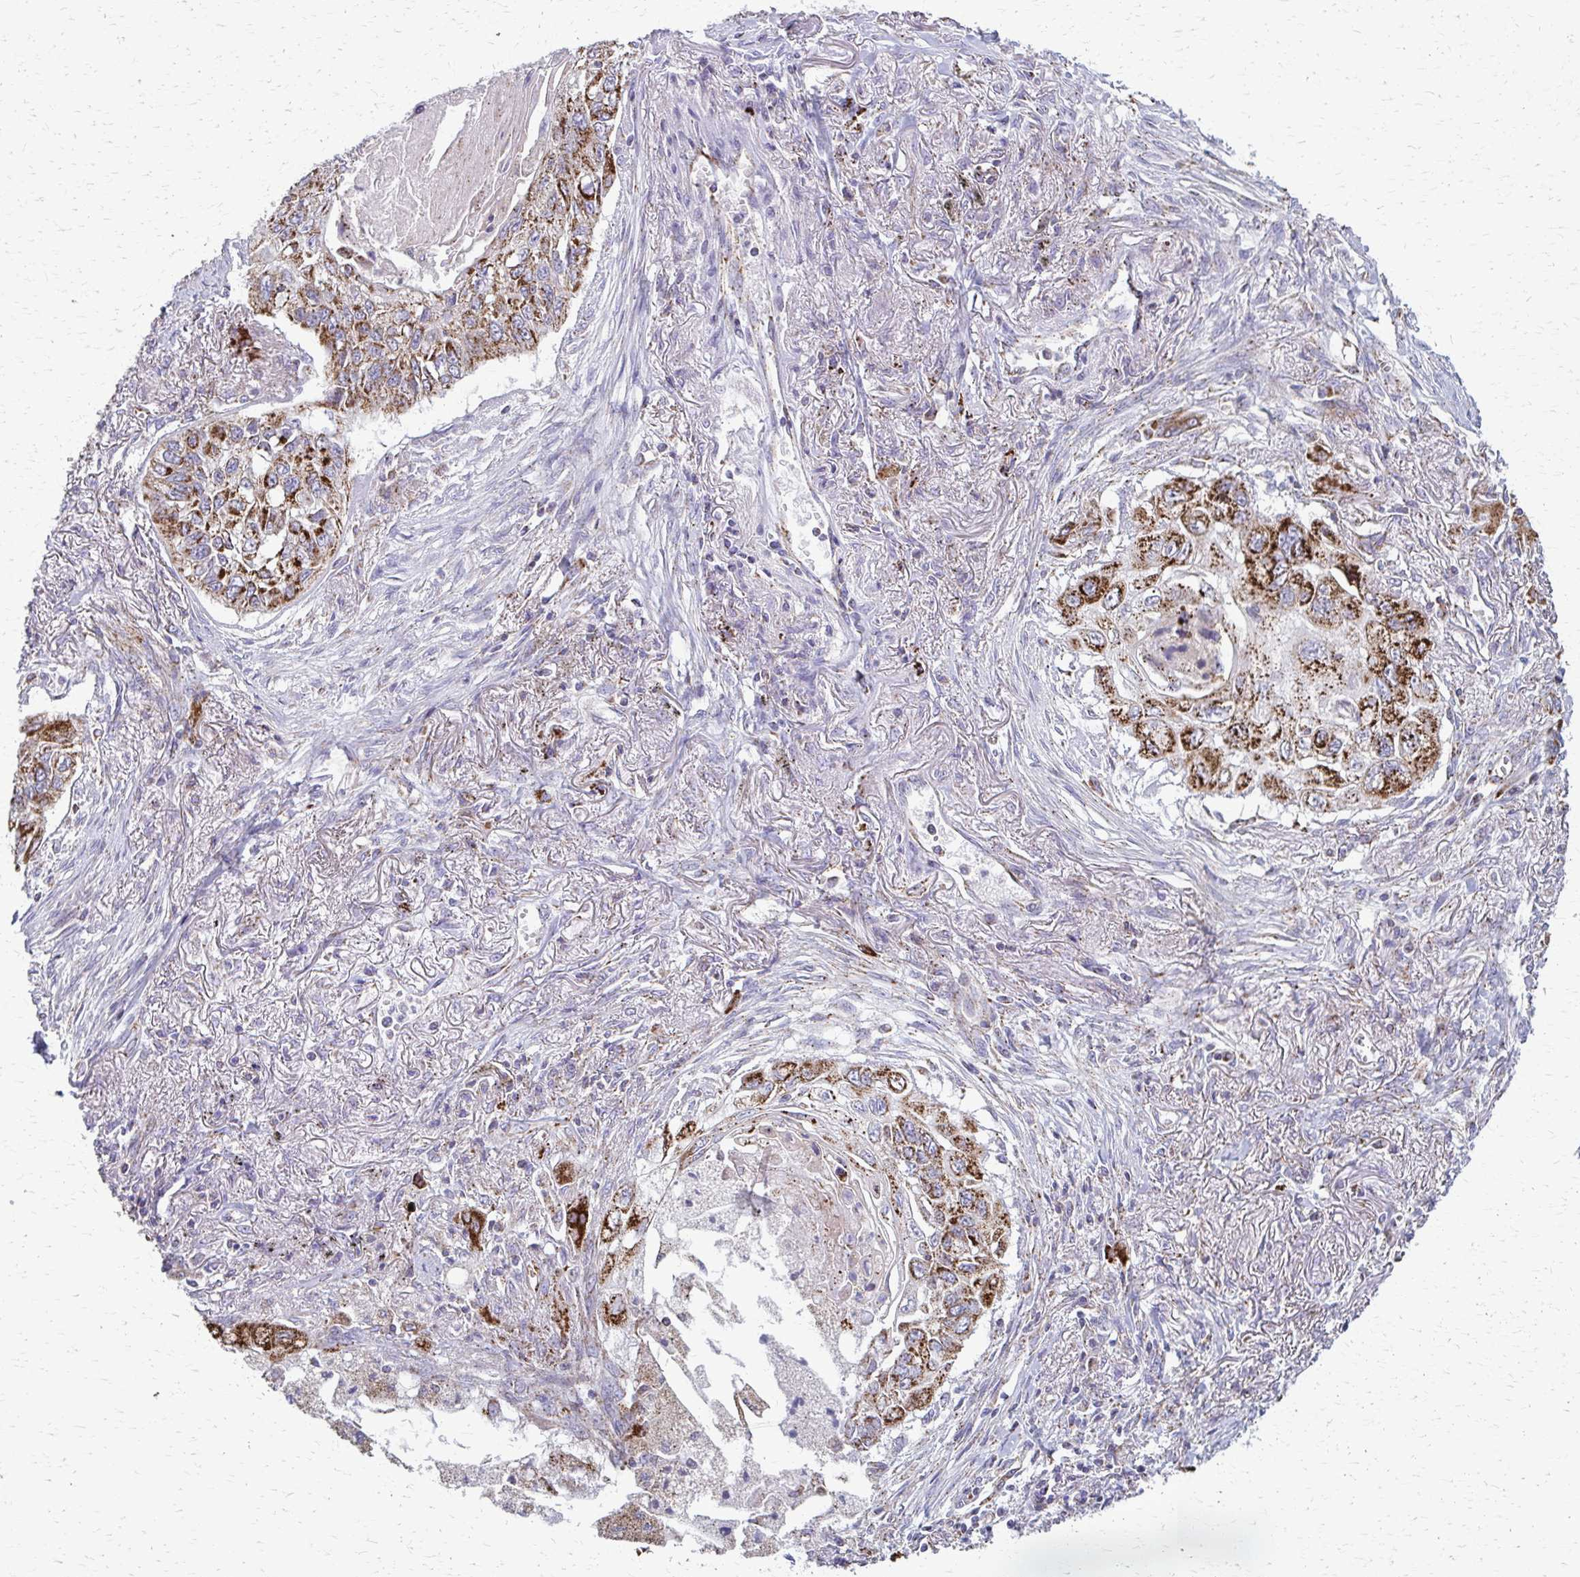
{"staining": {"intensity": "strong", "quantity": ">75%", "location": "cytoplasmic/membranous"}, "tissue": "lung cancer", "cell_type": "Tumor cells", "image_type": "cancer", "snomed": [{"axis": "morphology", "description": "Squamous cell carcinoma, NOS"}, {"axis": "topography", "description": "Lung"}], "caption": "Immunohistochemical staining of human lung cancer (squamous cell carcinoma) reveals high levels of strong cytoplasmic/membranous protein staining in approximately >75% of tumor cells. Immunohistochemistry stains the protein of interest in brown and the nuclei are stained blue.", "gene": "TVP23A", "patient": {"sex": "male", "age": 75}}